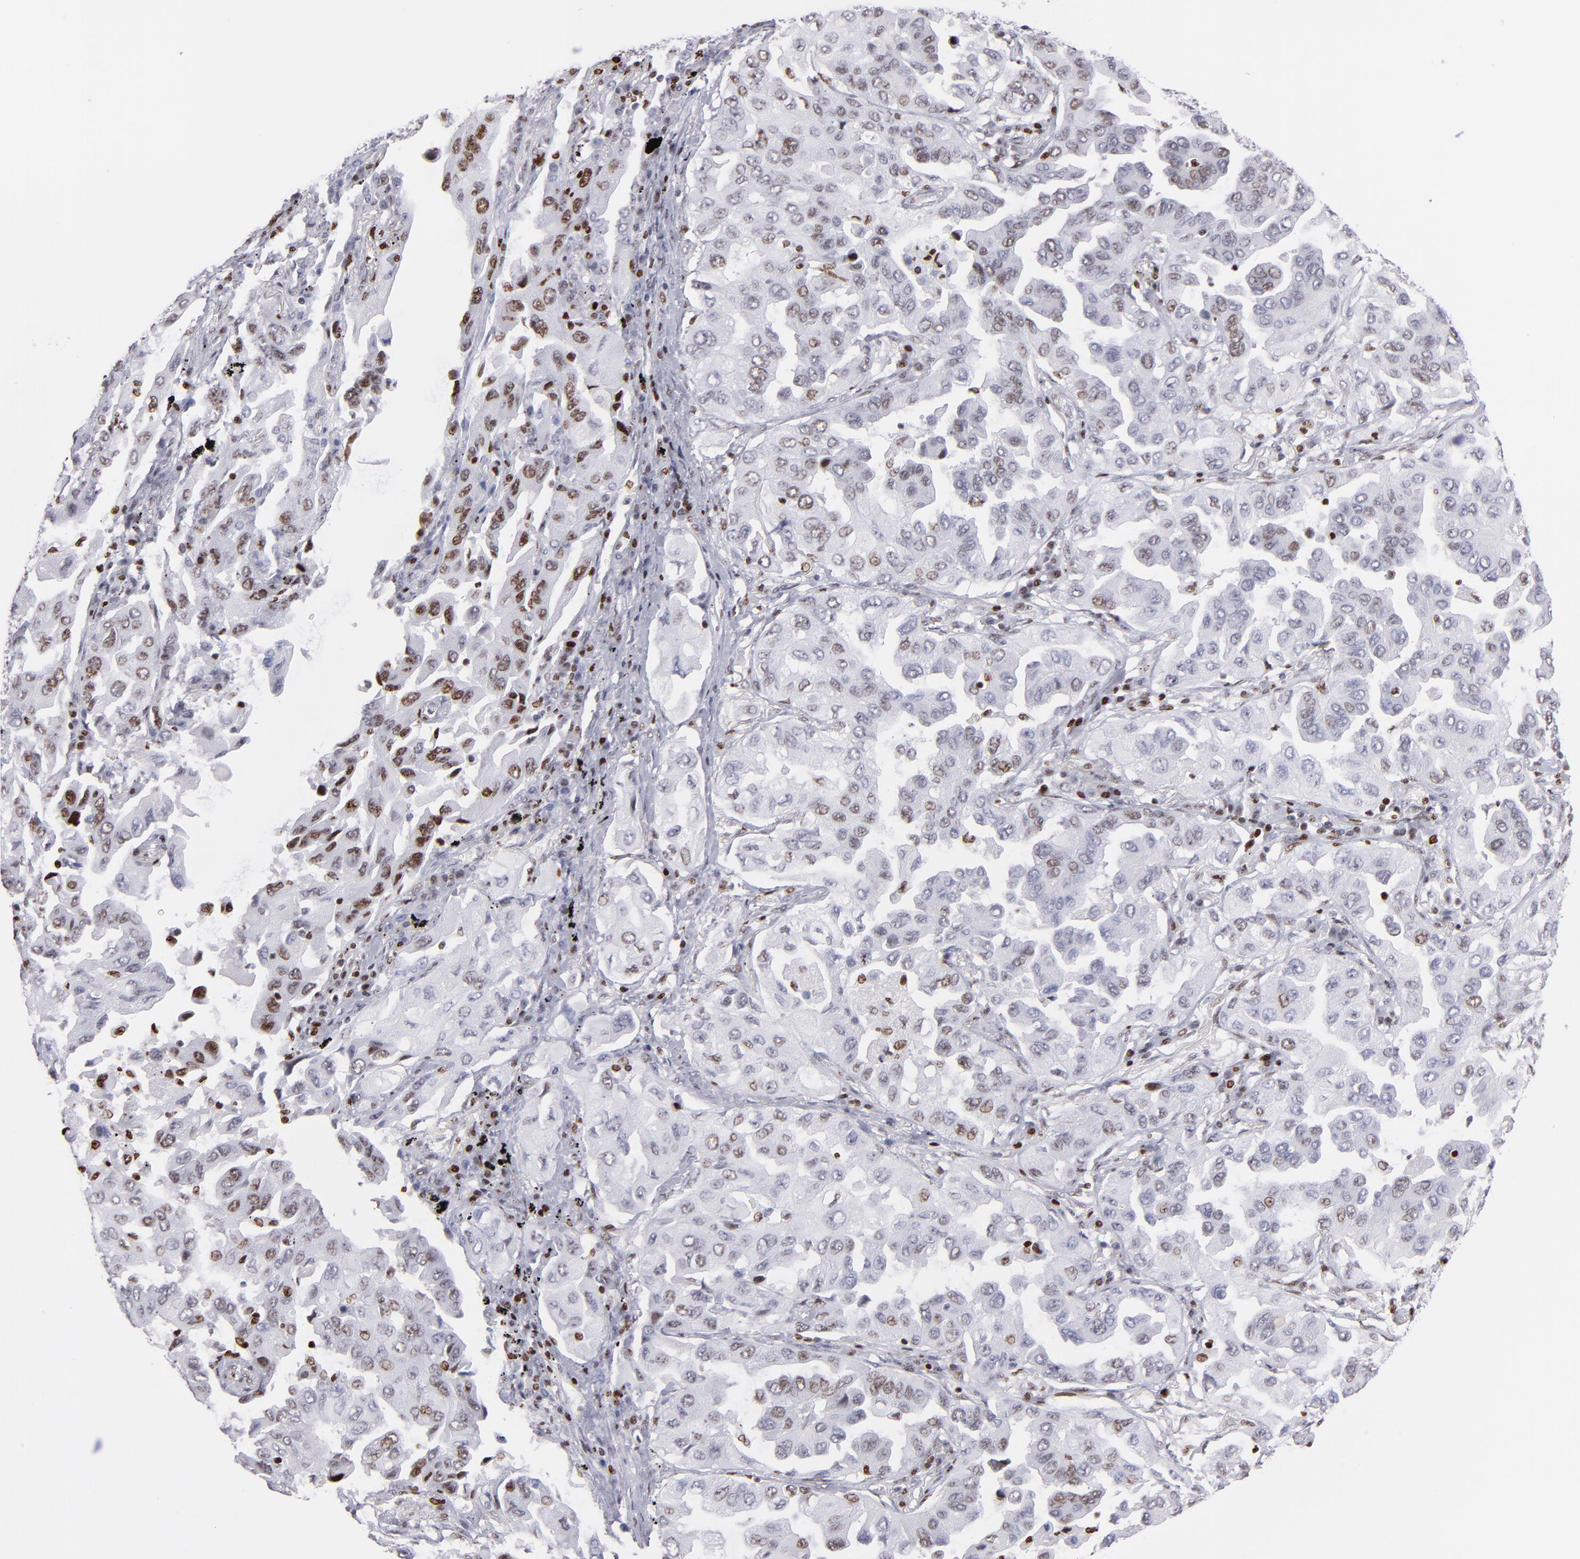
{"staining": {"intensity": "moderate", "quantity": "25%-75%", "location": "nuclear"}, "tissue": "lung cancer", "cell_type": "Tumor cells", "image_type": "cancer", "snomed": [{"axis": "morphology", "description": "Adenocarcinoma, NOS"}, {"axis": "topography", "description": "Lung"}], "caption": "Lung adenocarcinoma stained with a brown dye displays moderate nuclear positive staining in approximately 25%-75% of tumor cells.", "gene": "POLA1", "patient": {"sex": "female", "age": 65}}